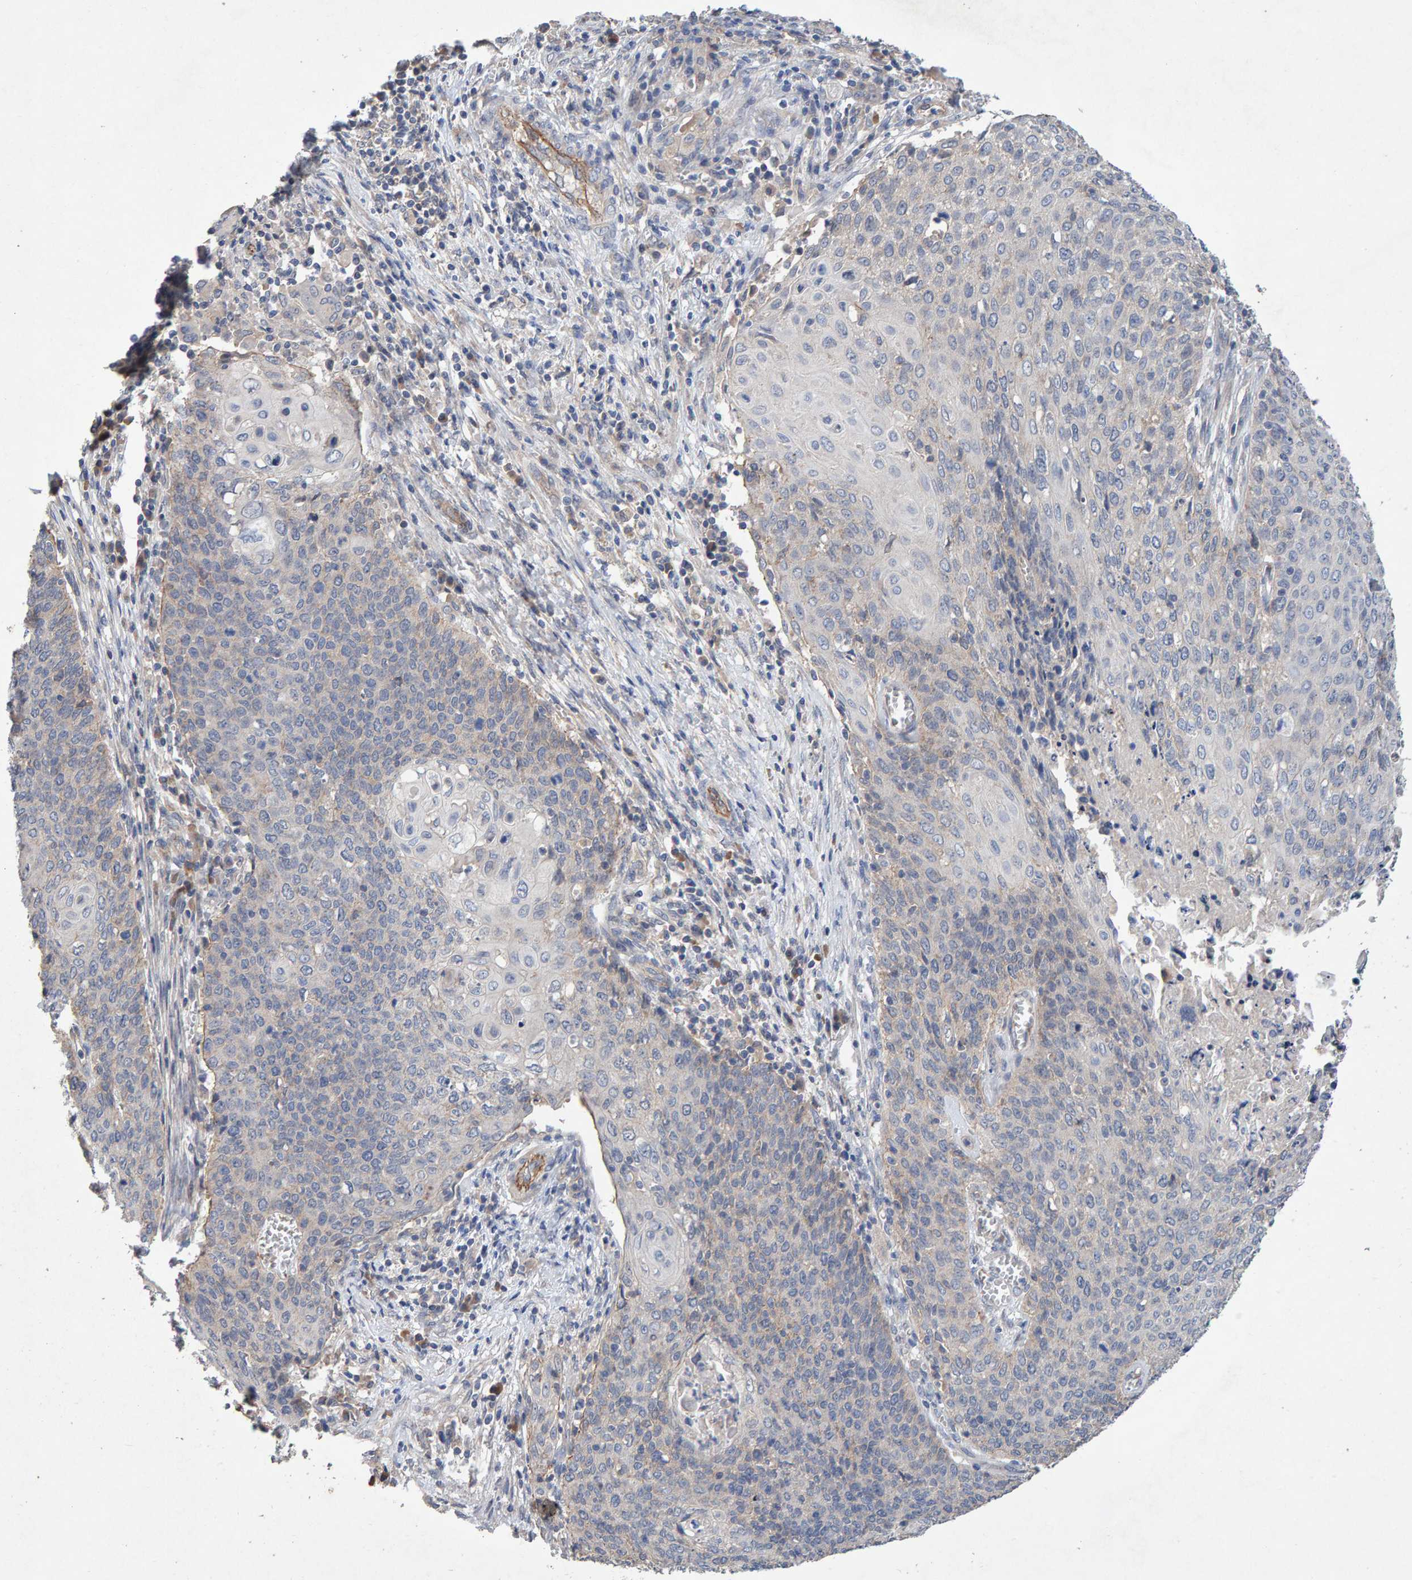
{"staining": {"intensity": "weak", "quantity": "<25%", "location": "cytoplasmic/membranous"}, "tissue": "cervical cancer", "cell_type": "Tumor cells", "image_type": "cancer", "snomed": [{"axis": "morphology", "description": "Squamous cell carcinoma, NOS"}, {"axis": "topography", "description": "Cervix"}], "caption": "Human cervical squamous cell carcinoma stained for a protein using immunohistochemistry (IHC) demonstrates no staining in tumor cells.", "gene": "EFR3A", "patient": {"sex": "female", "age": 39}}